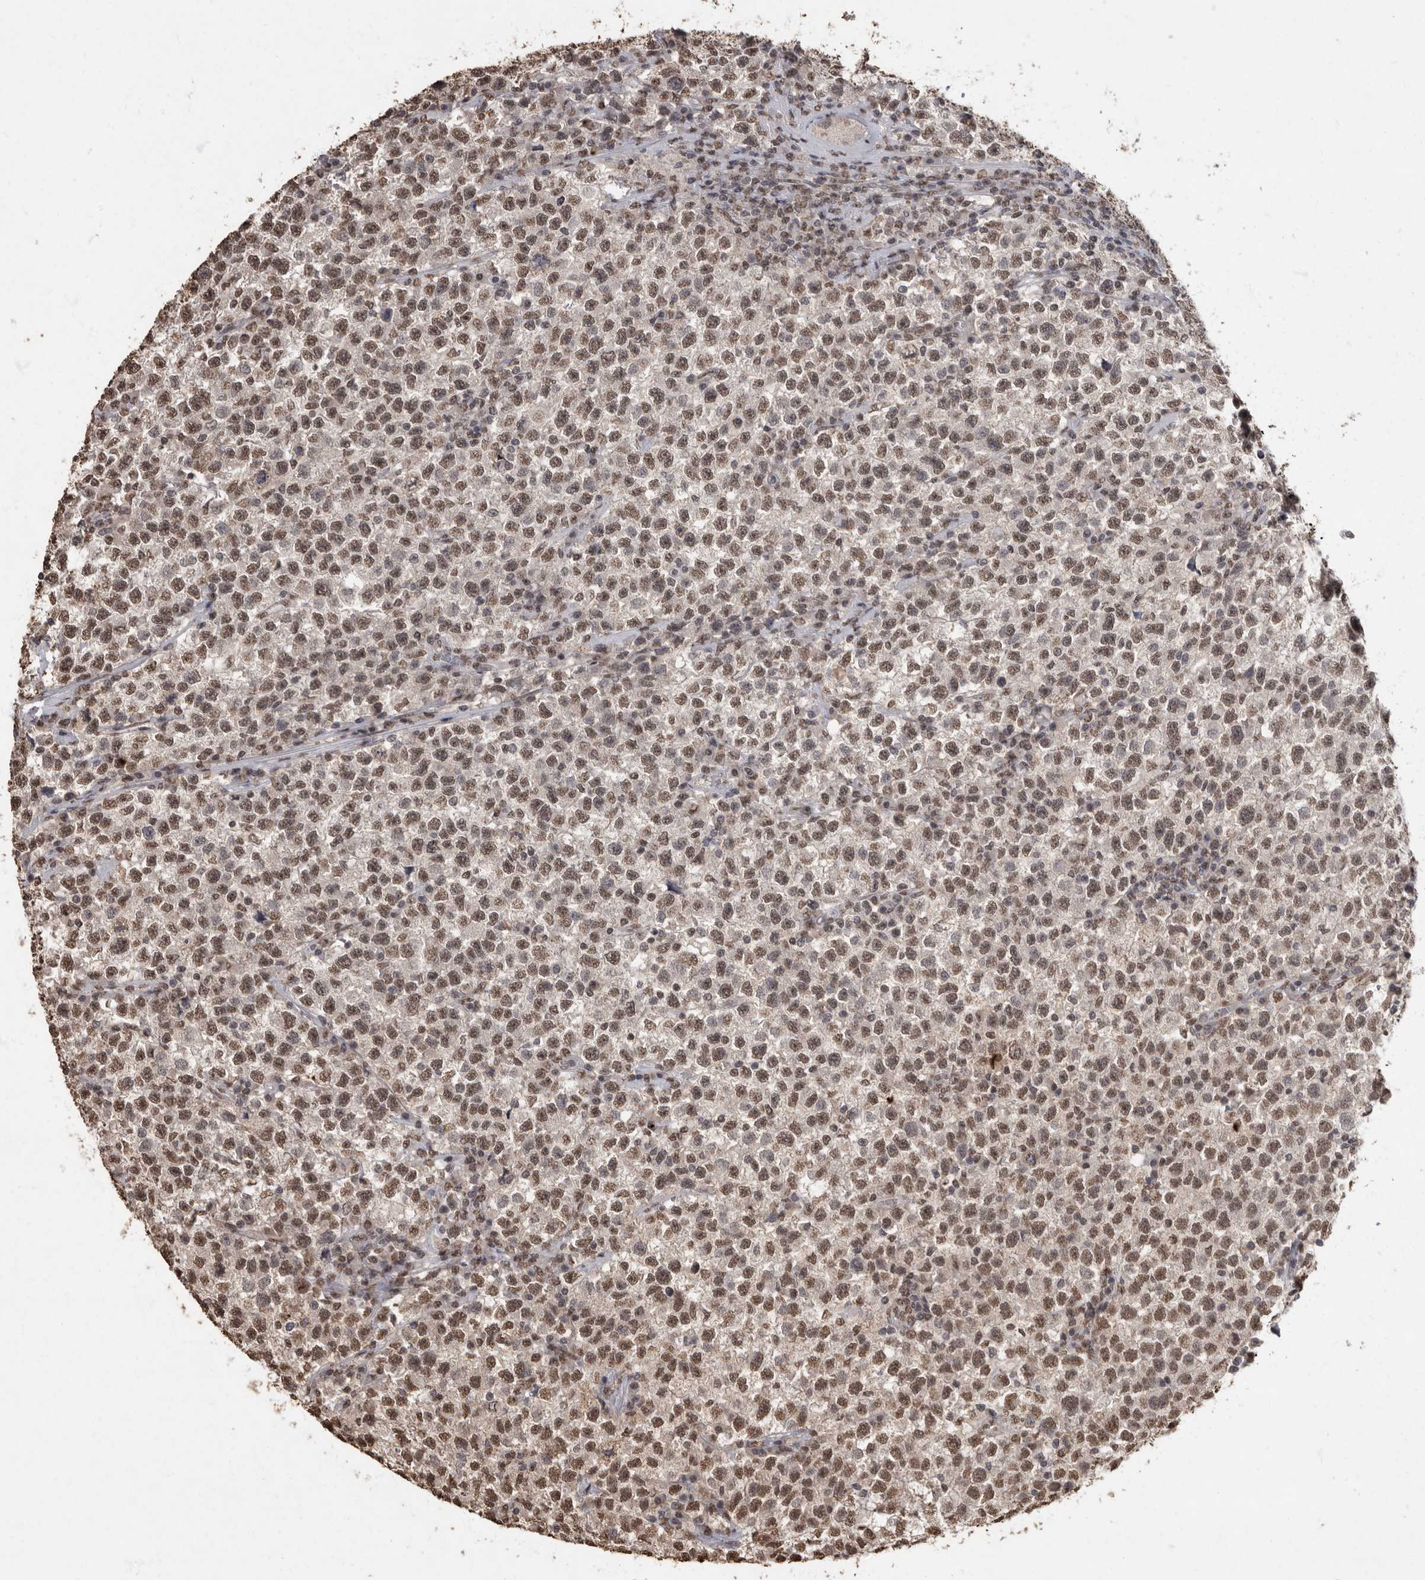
{"staining": {"intensity": "moderate", "quantity": ">75%", "location": "nuclear"}, "tissue": "testis cancer", "cell_type": "Tumor cells", "image_type": "cancer", "snomed": [{"axis": "morphology", "description": "Seminoma, NOS"}, {"axis": "topography", "description": "Testis"}], "caption": "A photomicrograph of human seminoma (testis) stained for a protein shows moderate nuclear brown staining in tumor cells.", "gene": "NBL1", "patient": {"sex": "male", "age": 22}}